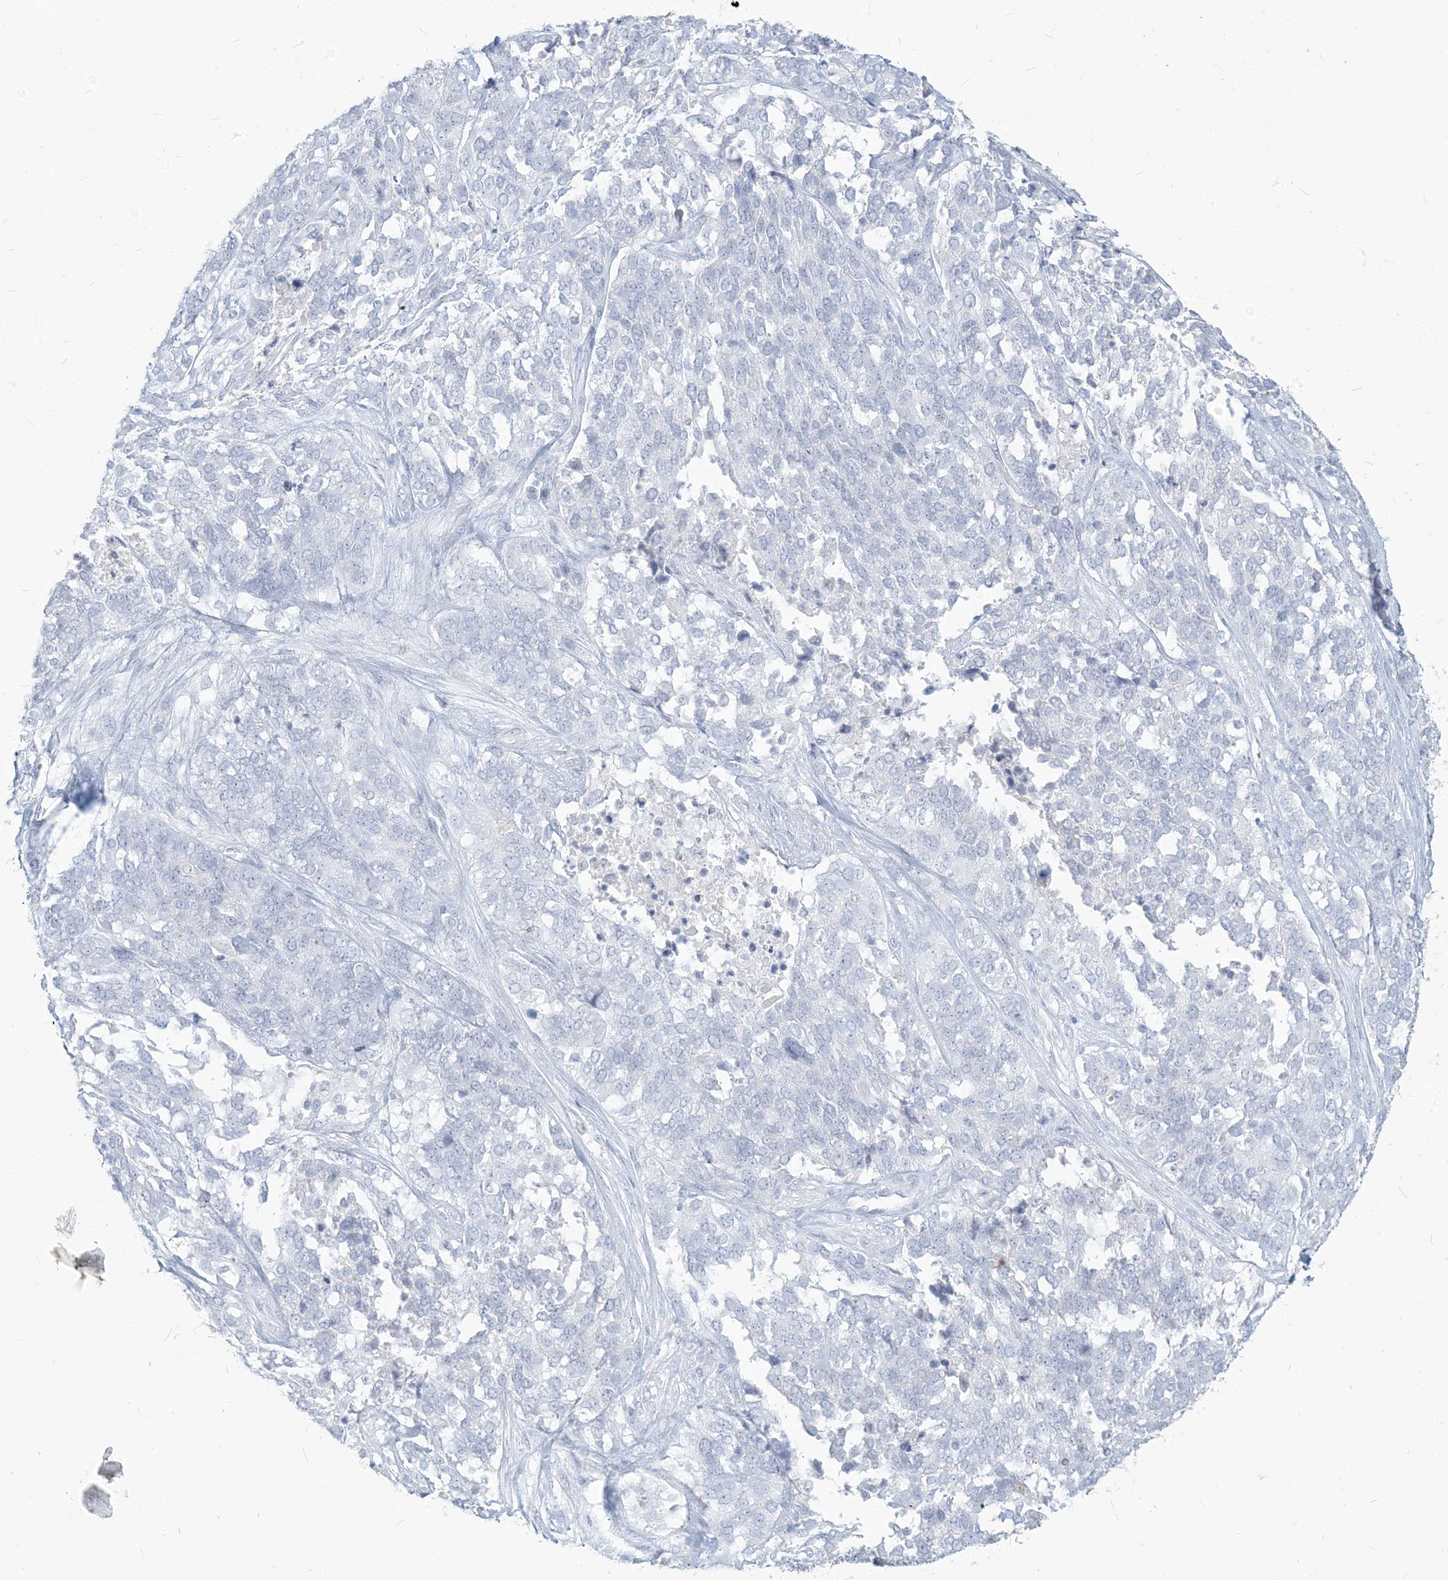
{"staining": {"intensity": "negative", "quantity": "none", "location": "none"}, "tissue": "ovarian cancer", "cell_type": "Tumor cells", "image_type": "cancer", "snomed": [{"axis": "morphology", "description": "Cystadenocarcinoma, serous, NOS"}, {"axis": "topography", "description": "Ovary"}], "caption": "Ovarian serous cystadenocarcinoma was stained to show a protein in brown. There is no significant positivity in tumor cells.", "gene": "HLA-DRB1", "patient": {"sex": "female", "age": 44}}